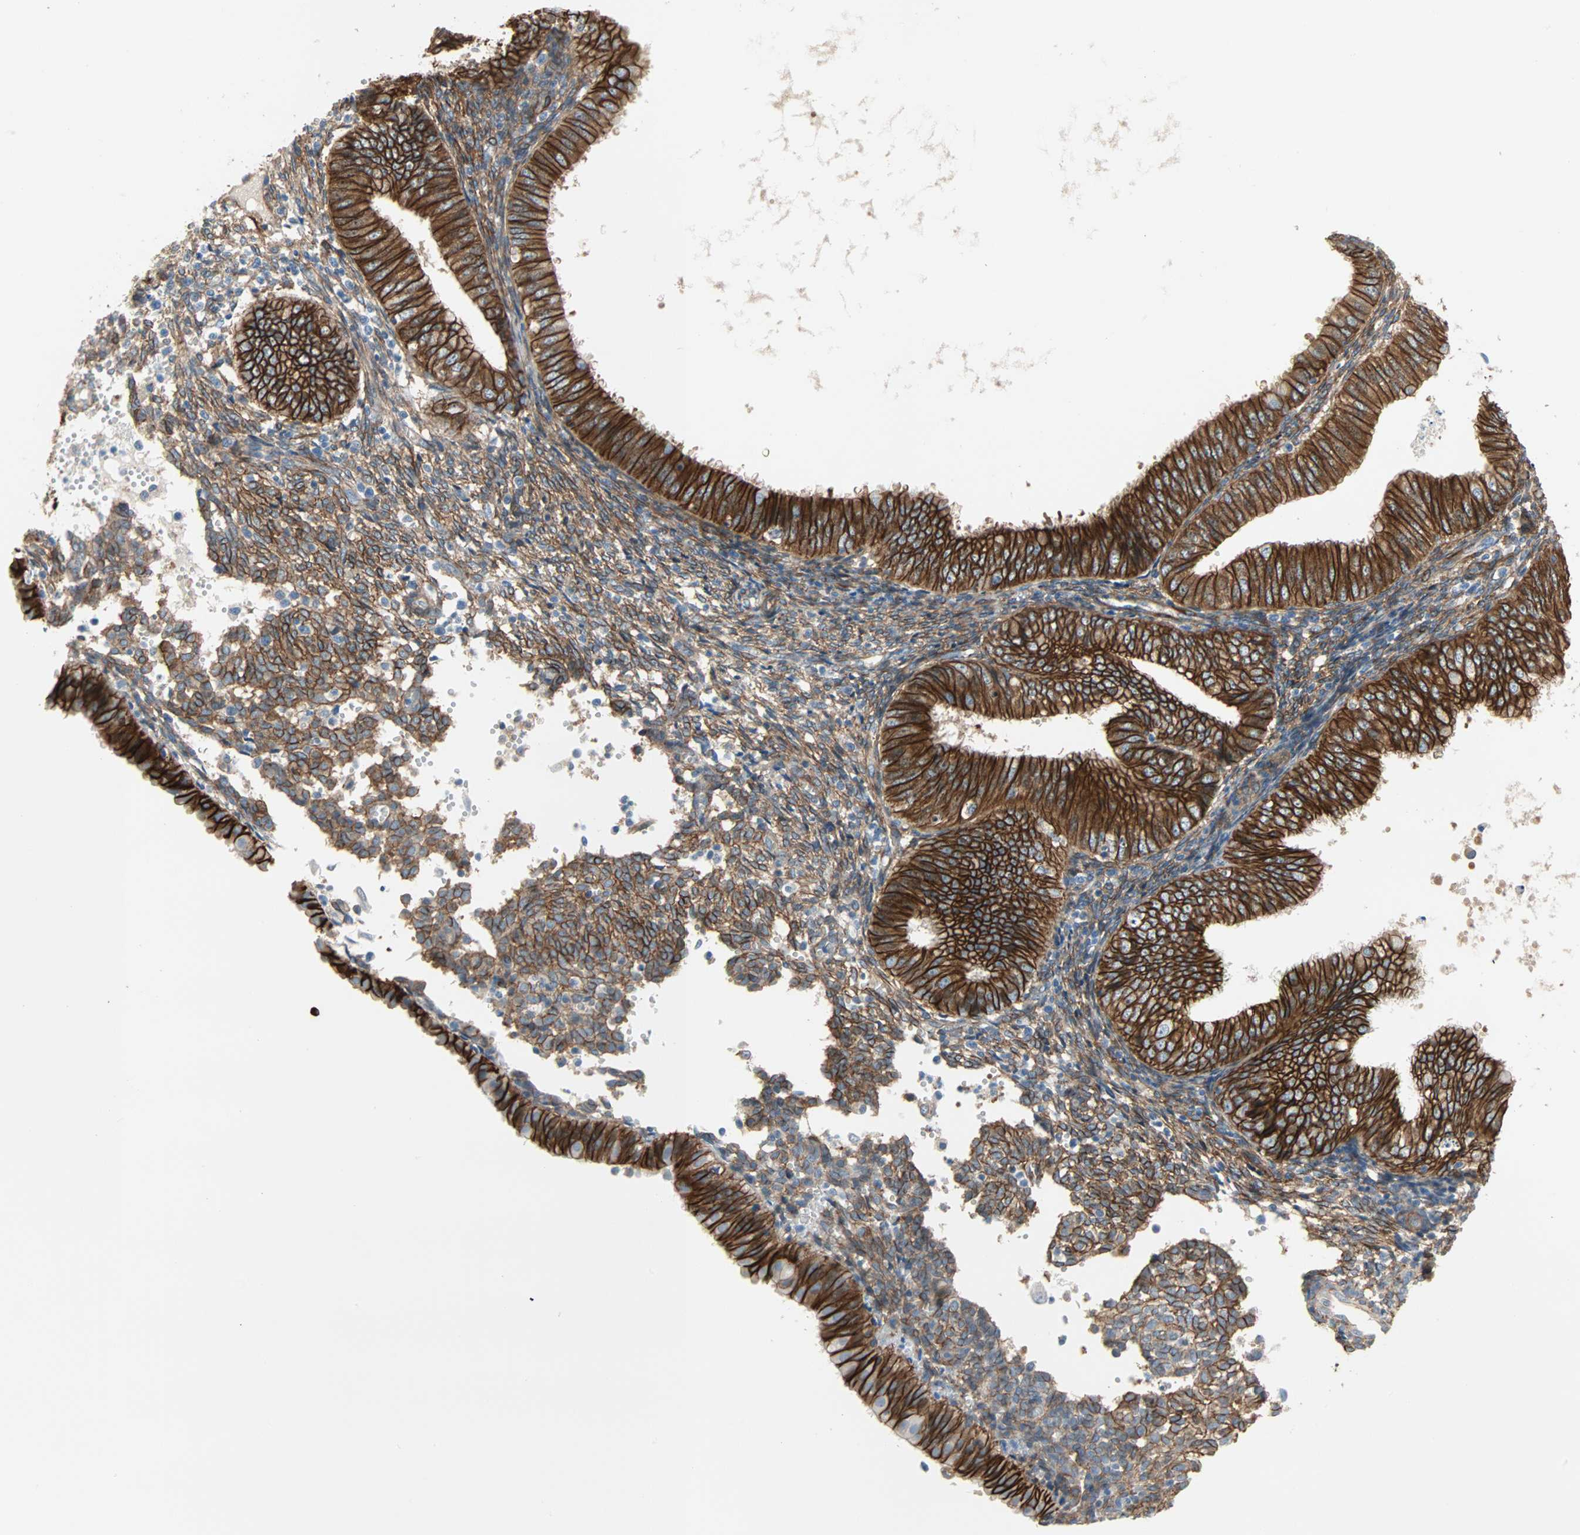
{"staining": {"intensity": "strong", "quantity": ">75%", "location": "cytoplasmic/membranous"}, "tissue": "endometrial cancer", "cell_type": "Tumor cells", "image_type": "cancer", "snomed": [{"axis": "morphology", "description": "Normal tissue, NOS"}, {"axis": "morphology", "description": "Adenocarcinoma, NOS"}, {"axis": "topography", "description": "Endometrium"}], "caption": "Brown immunohistochemical staining in endometrial cancer (adenocarcinoma) demonstrates strong cytoplasmic/membranous staining in approximately >75% of tumor cells.", "gene": "EPB41L2", "patient": {"sex": "female", "age": 53}}